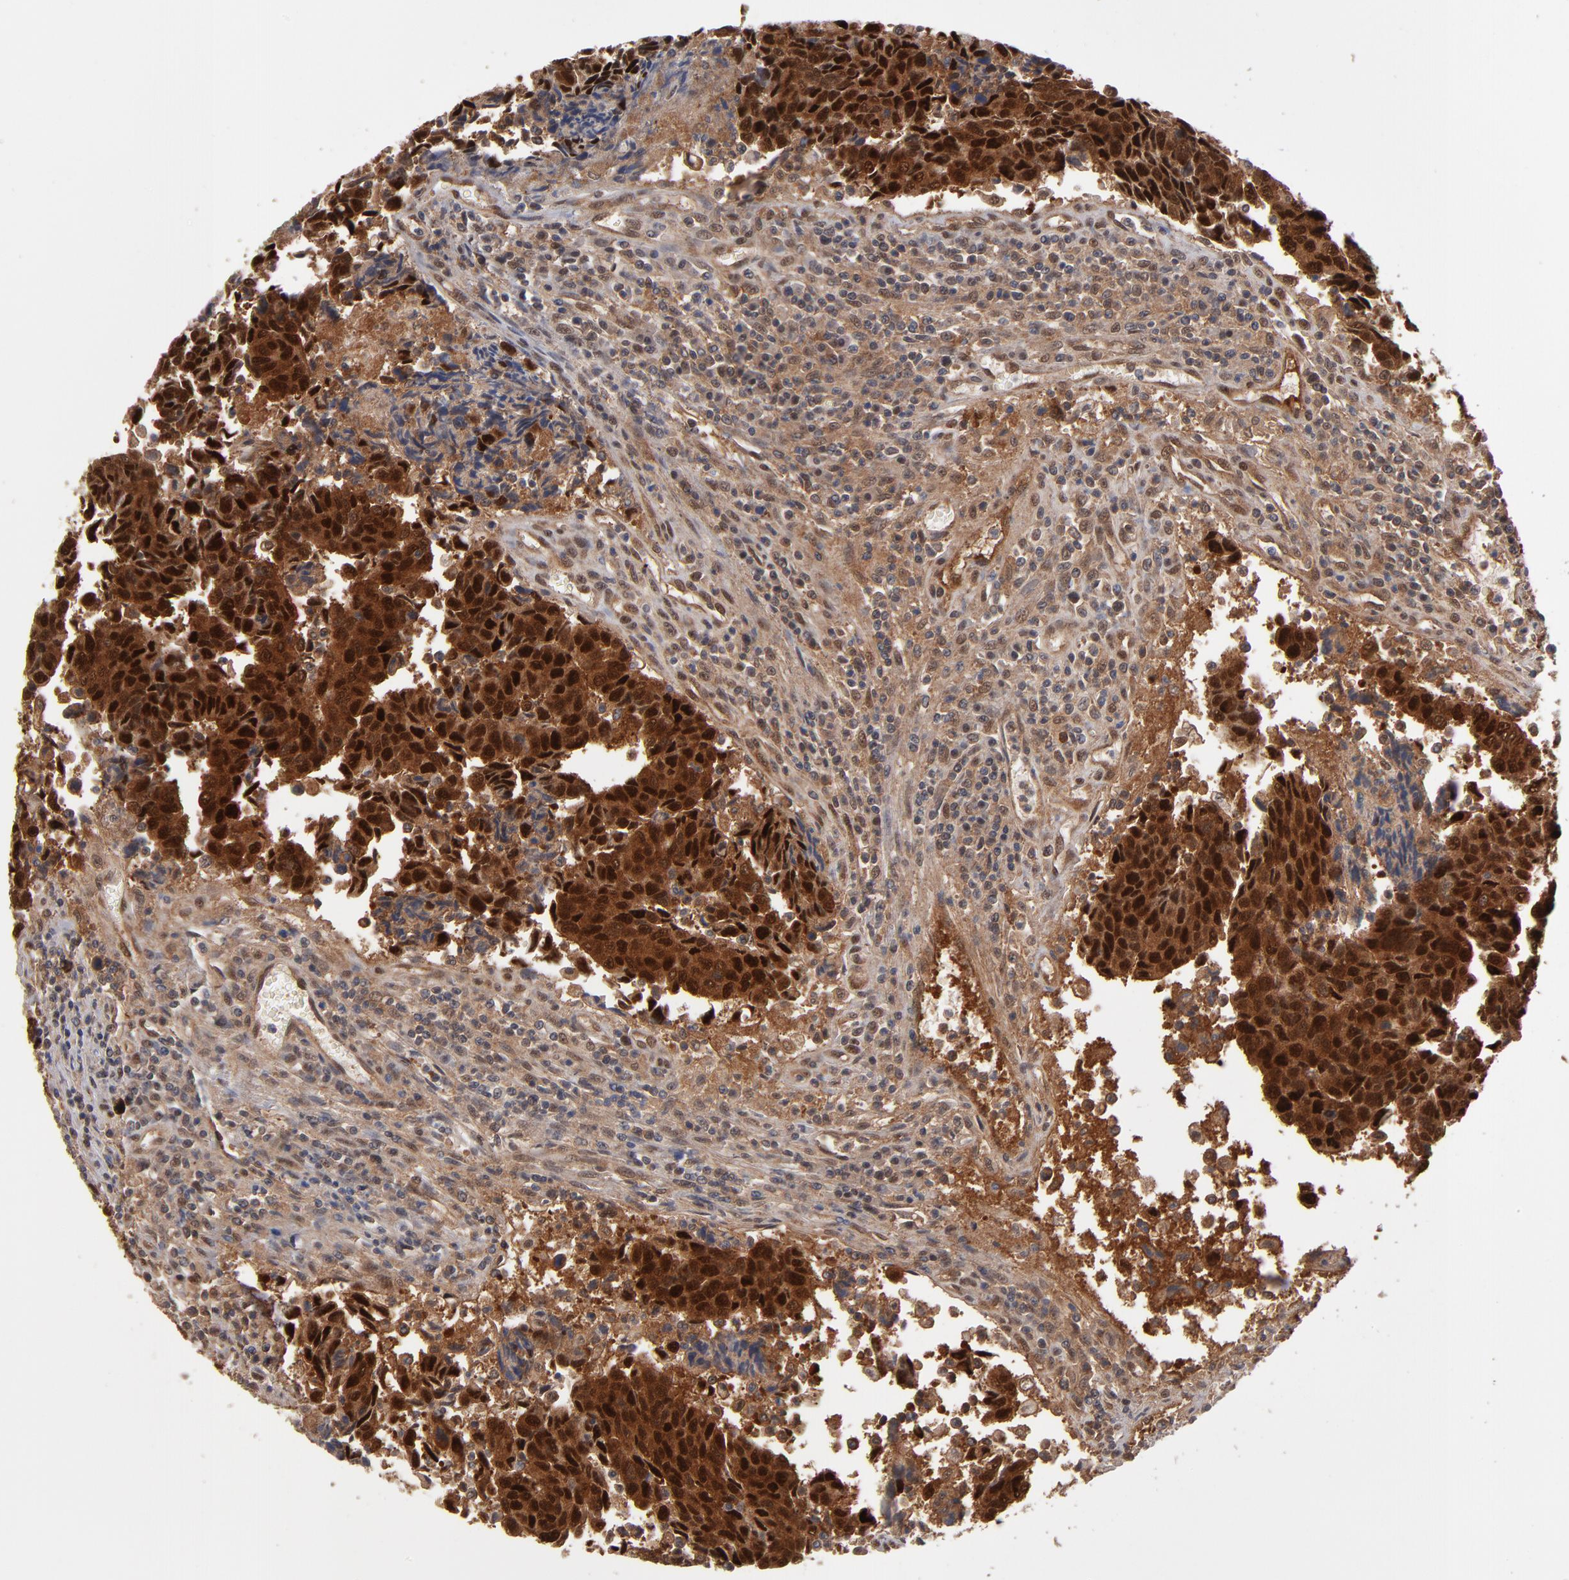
{"staining": {"intensity": "strong", "quantity": ">75%", "location": "cytoplasmic/membranous,nuclear"}, "tissue": "urothelial cancer", "cell_type": "Tumor cells", "image_type": "cancer", "snomed": [{"axis": "morphology", "description": "Urothelial carcinoma, High grade"}, {"axis": "topography", "description": "Urinary bladder"}], "caption": "Immunohistochemical staining of urothelial cancer displays high levels of strong cytoplasmic/membranous and nuclear positivity in about >75% of tumor cells.", "gene": "HUWE1", "patient": {"sex": "male", "age": 86}}